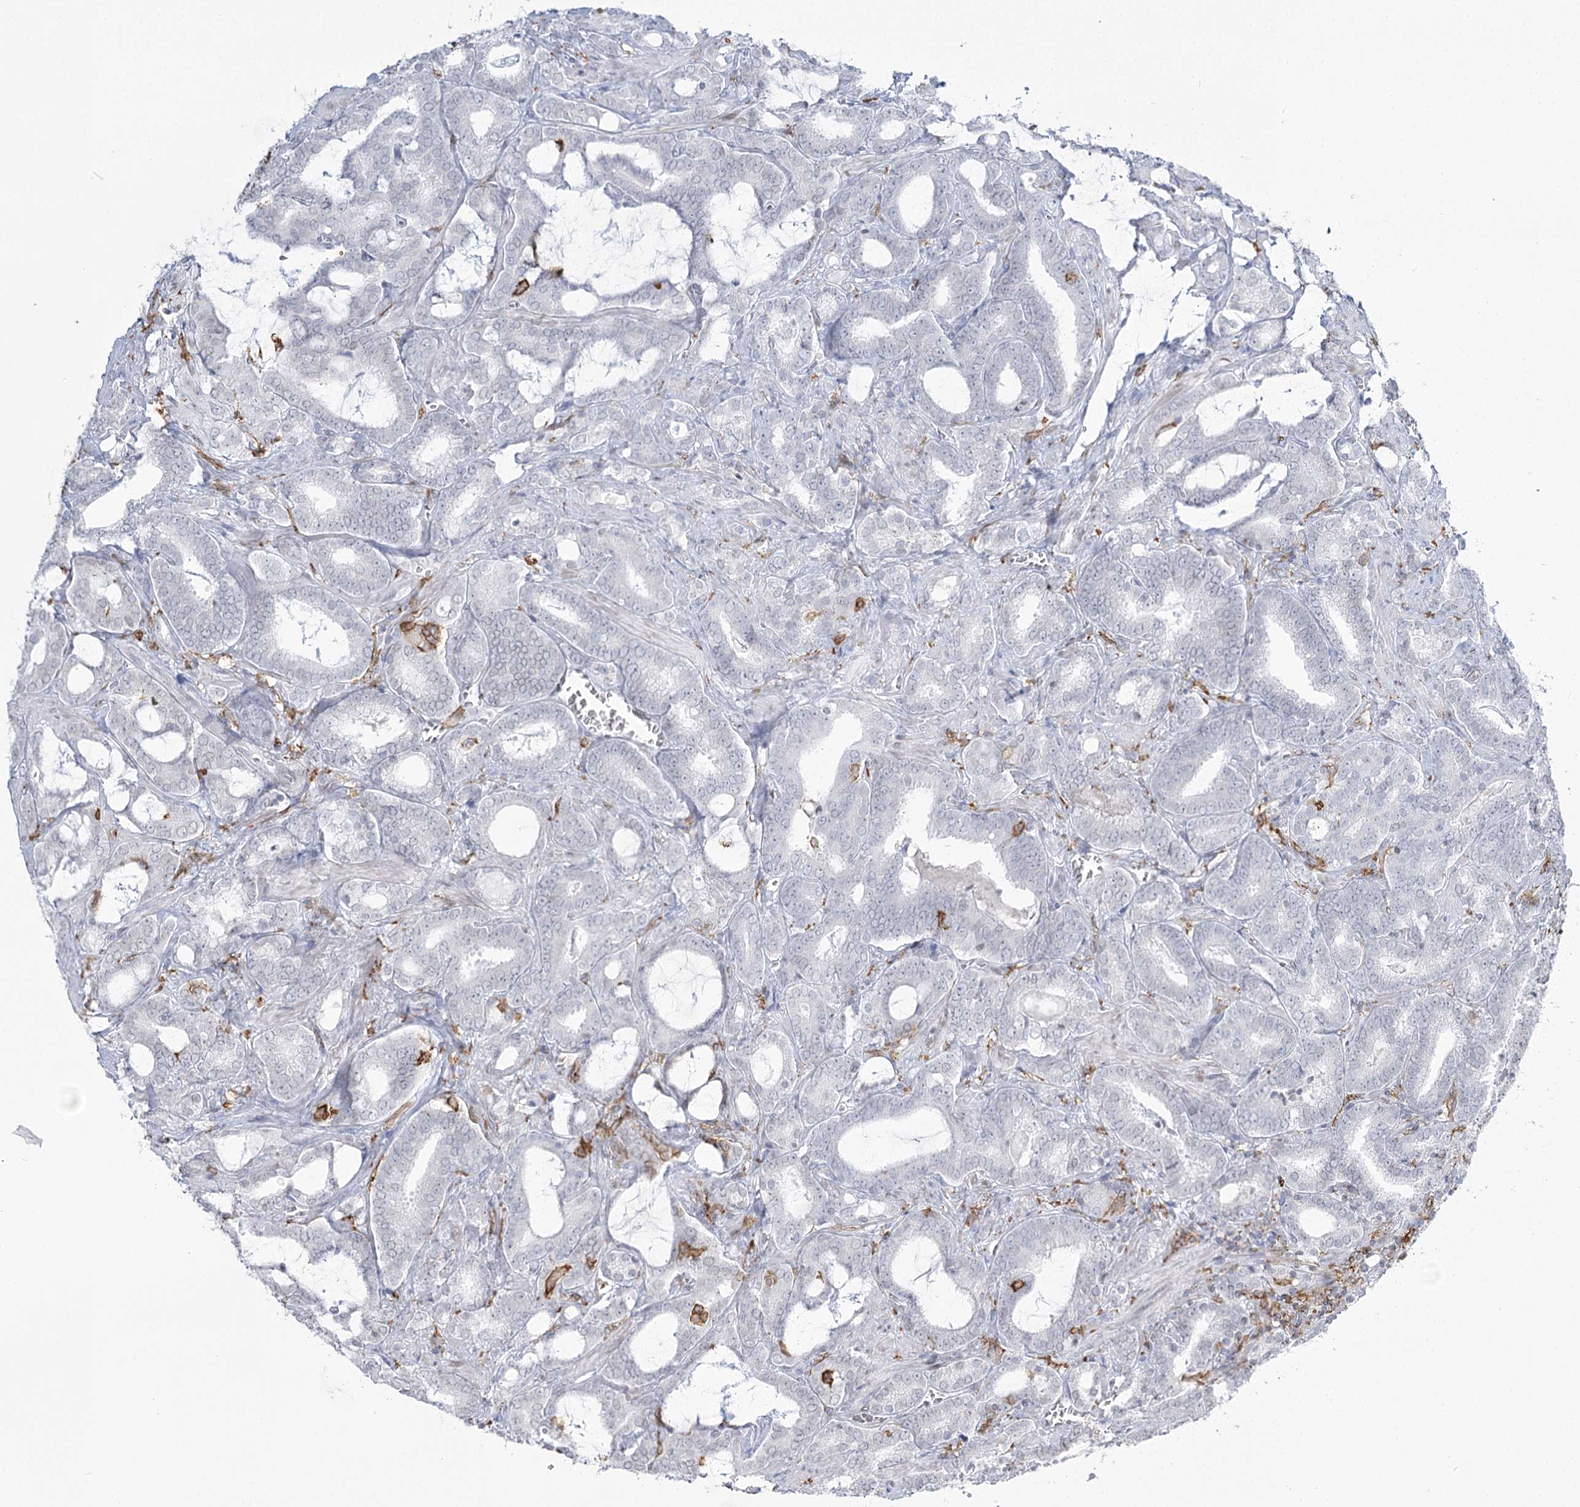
{"staining": {"intensity": "negative", "quantity": "none", "location": "none"}, "tissue": "prostate cancer", "cell_type": "Tumor cells", "image_type": "cancer", "snomed": [{"axis": "morphology", "description": "Adenocarcinoma, High grade"}, {"axis": "topography", "description": "Prostate and seminal vesicle, NOS"}], "caption": "DAB (3,3'-diaminobenzidine) immunohistochemical staining of human prostate adenocarcinoma (high-grade) demonstrates no significant positivity in tumor cells. (DAB immunohistochemistry (IHC) with hematoxylin counter stain).", "gene": "C11orf1", "patient": {"sex": "male", "age": 67}}